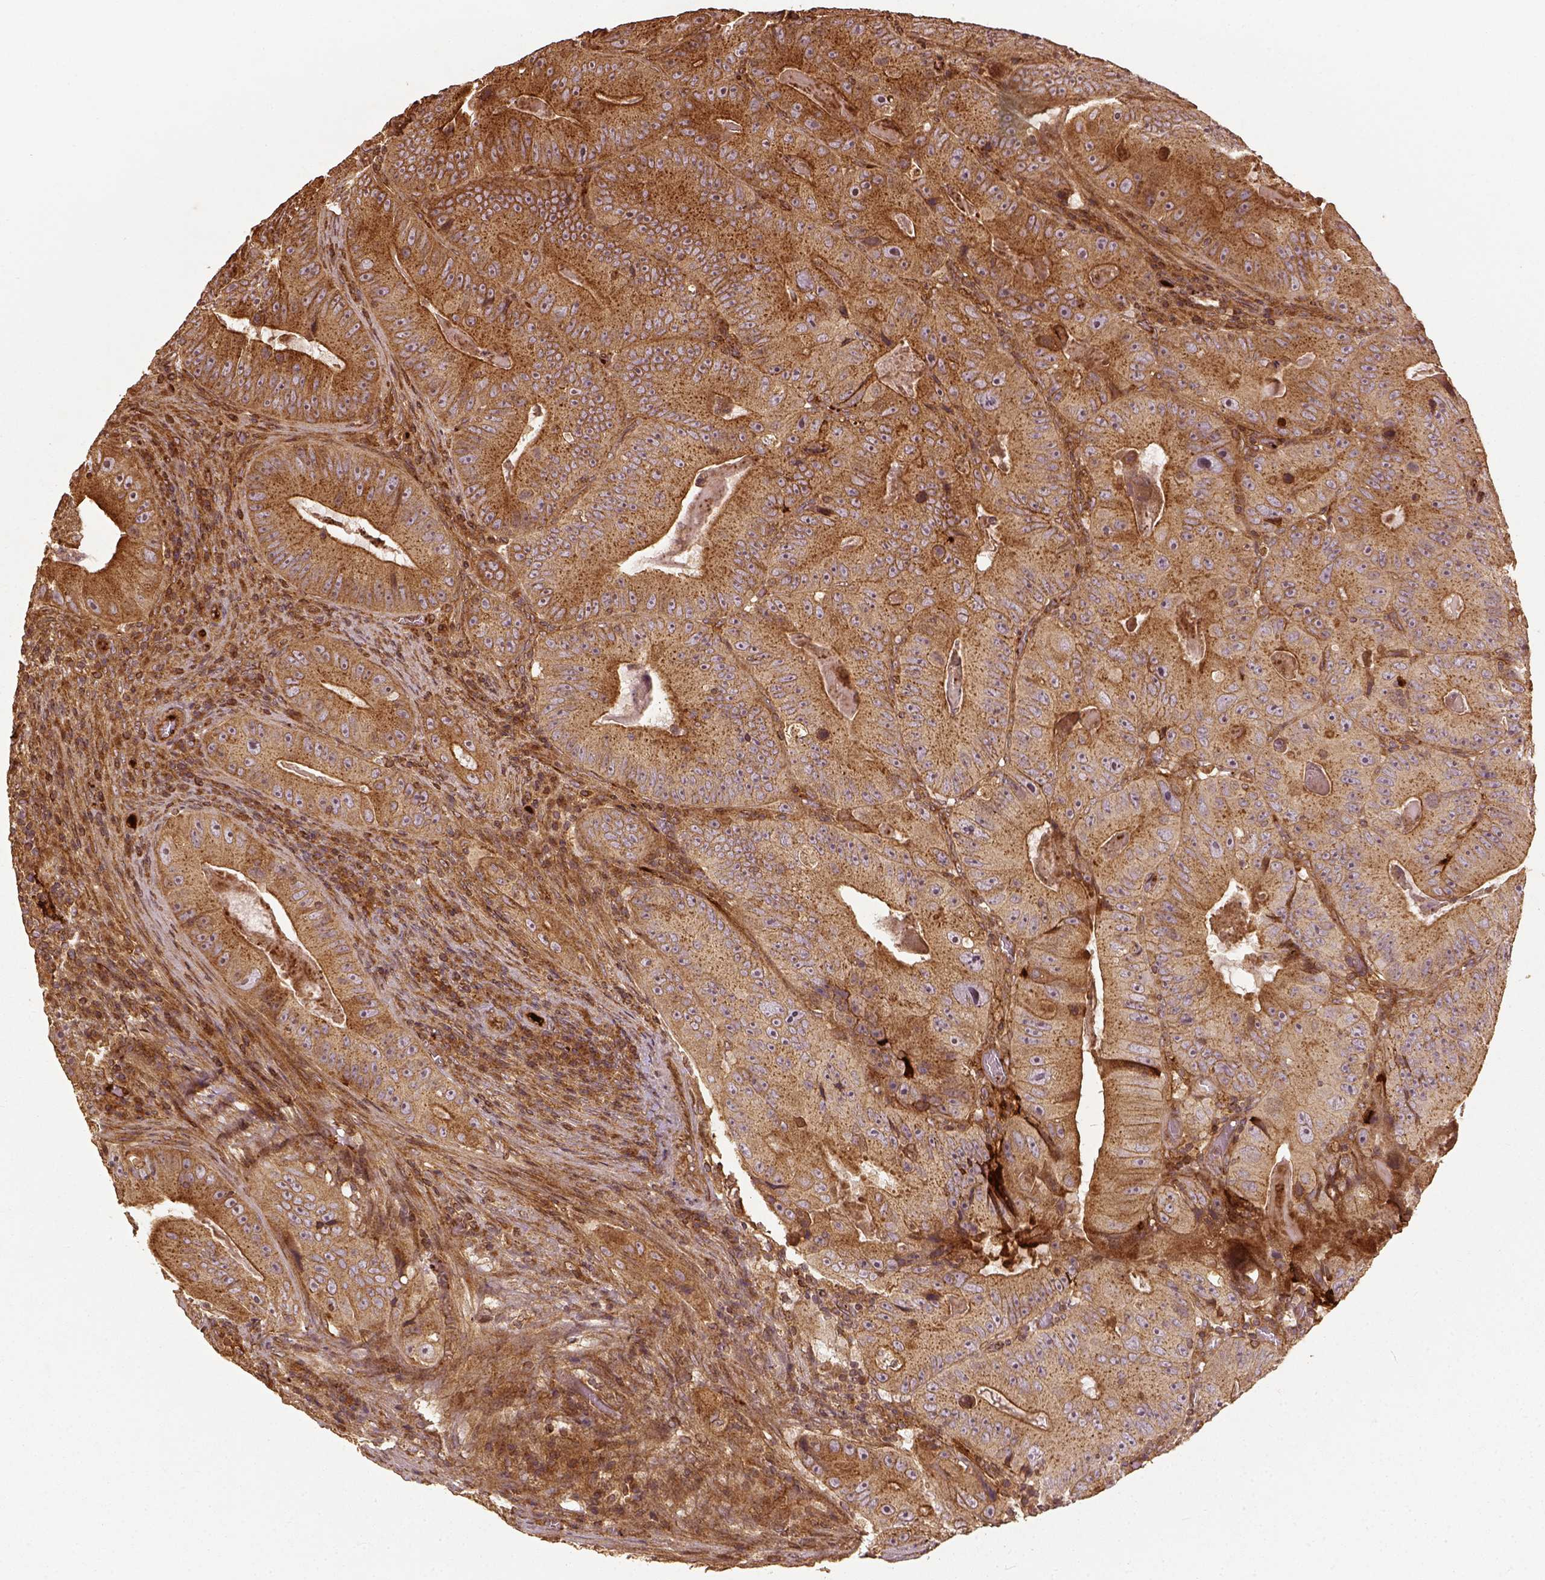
{"staining": {"intensity": "moderate", "quantity": ">75%", "location": "cytoplasmic/membranous"}, "tissue": "colorectal cancer", "cell_type": "Tumor cells", "image_type": "cancer", "snomed": [{"axis": "morphology", "description": "Adenocarcinoma, NOS"}, {"axis": "topography", "description": "Colon"}], "caption": "The image reveals immunohistochemical staining of colorectal cancer. There is moderate cytoplasmic/membranous positivity is identified in approximately >75% of tumor cells. (IHC, brightfield microscopy, high magnification).", "gene": "VEGFA", "patient": {"sex": "female", "age": 86}}